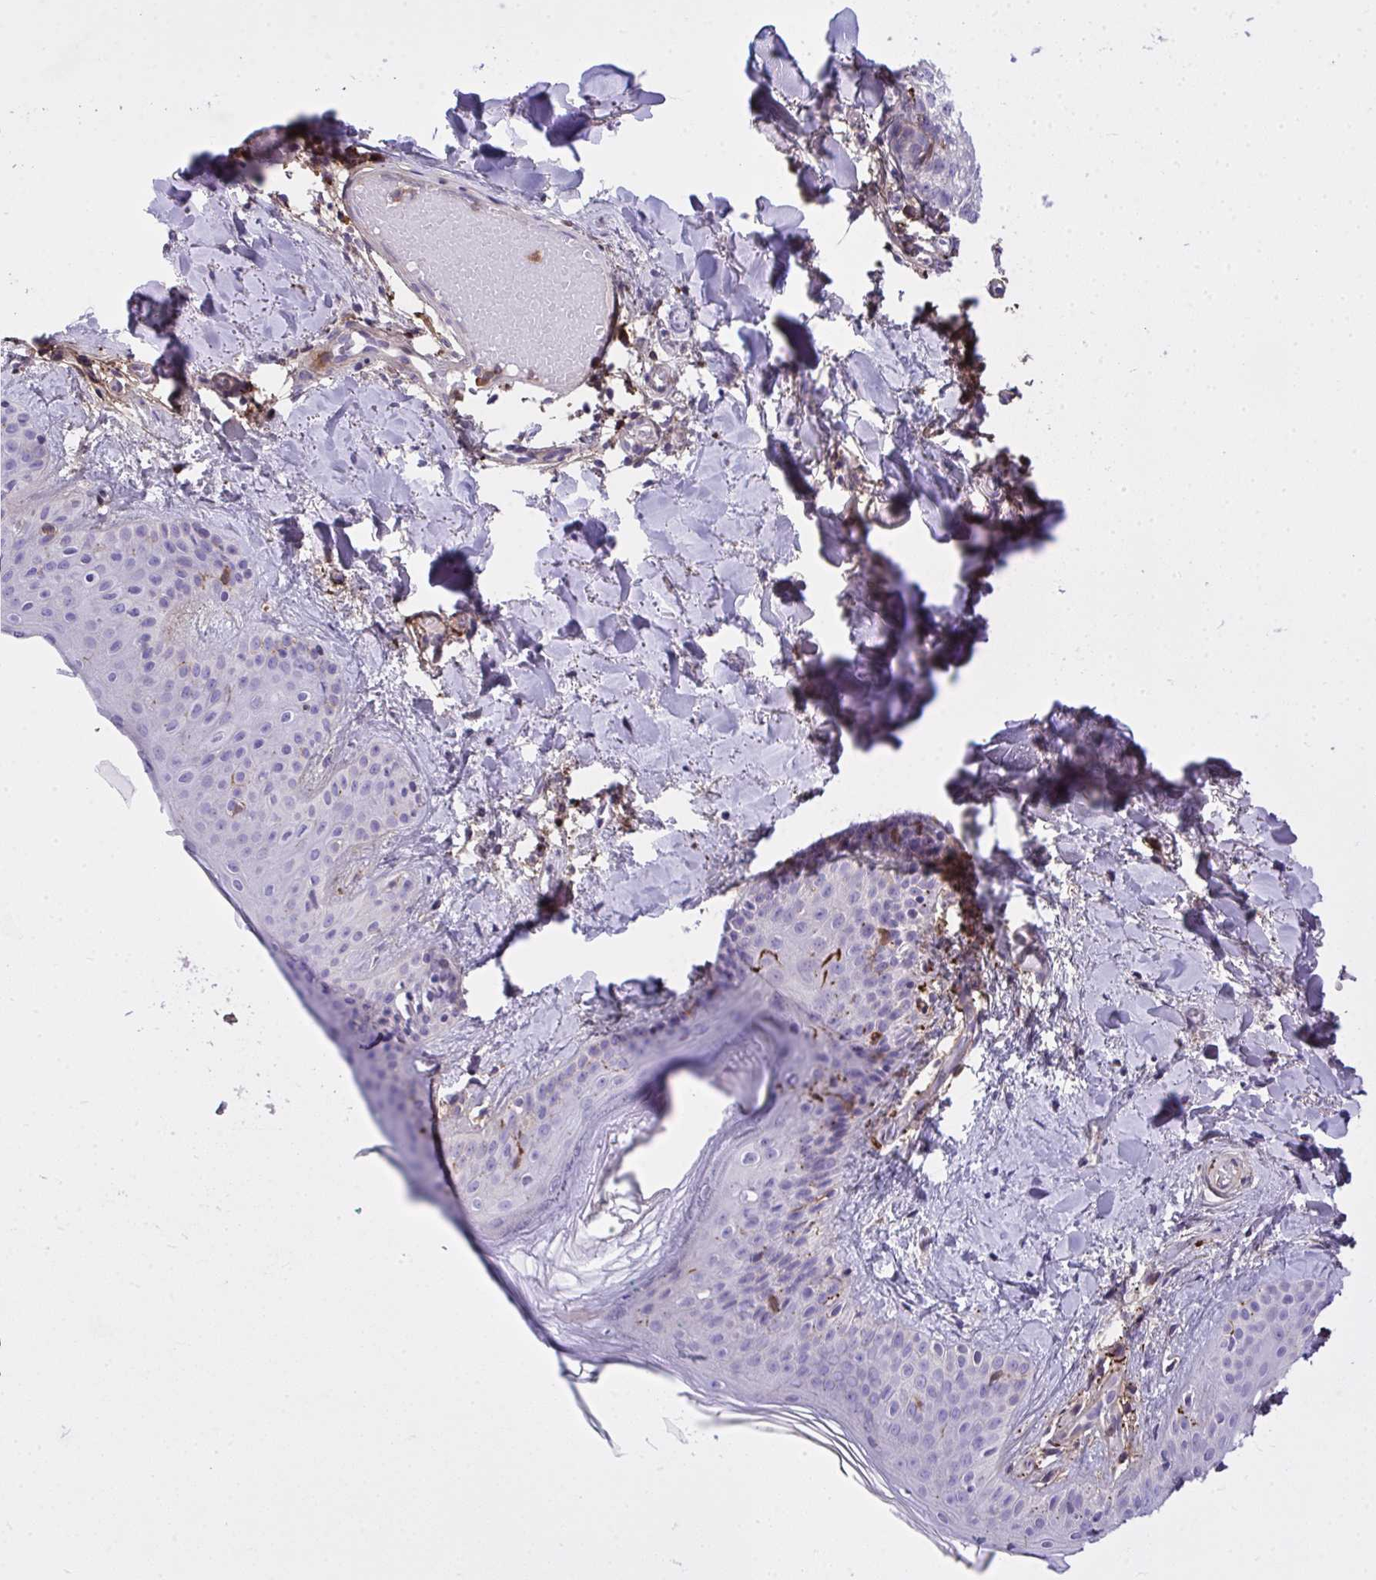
{"staining": {"intensity": "moderate", "quantity": "<25%", "location": "cytoplasmic/membranous"}, "tissue": "skin", "cell_type": "Fibroblasts", "image_type": "normal", "snomed": [{"axis": "morphology", "description": "Normal tissue, NOS"}, {"axis": "topography", "description": "Skin"}], "caption": "Immunohistochemical staining of normal human skin reveals low levels of moderate cytoplasmic/membranous staining in approximately <25% of fibroblasts.", "gene": "AP5M1", "patient": {"sex": "female", "age": 34}}